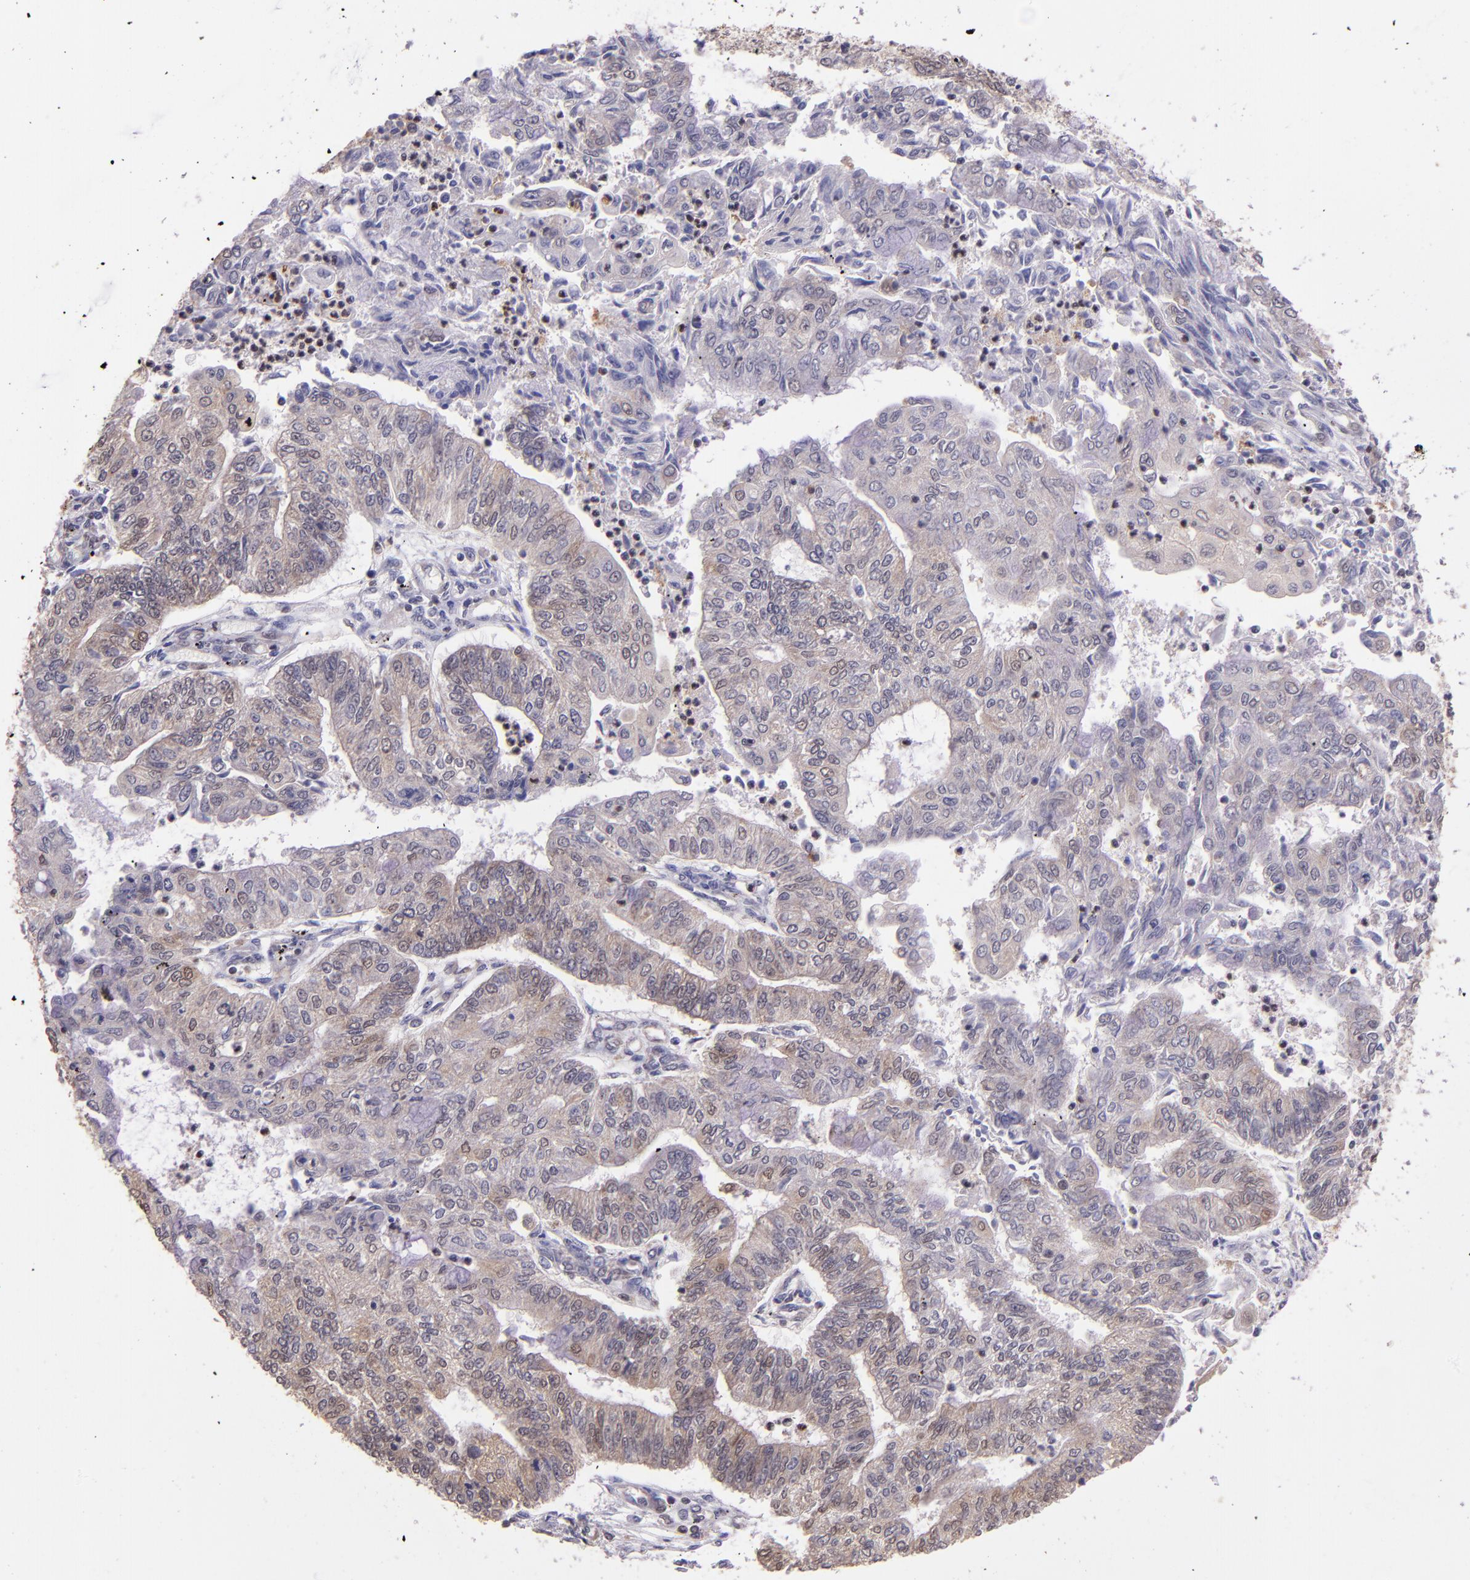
{"staining": {"intensity": "weak", "quantity": ">75%", "location": "cytoplasmic/membranous"}, "tissue": "endometrial cancer", "cell_type": "Tumor cells", "image_type": "cancer", "snomed": [{"axis": "morphology", "description": "Adenocarcinoma, NOS"}, {"axis": "topography", "description": "Endometrium"}], "caption": "Immunohistochemistry (DAB) staining of endometrial cancer reveals weak cytoplasmic/membranous protein staining in about >75% of tumor cells.", "gene": "STAT6", "patient": {"sex": "female", "age": 59}}